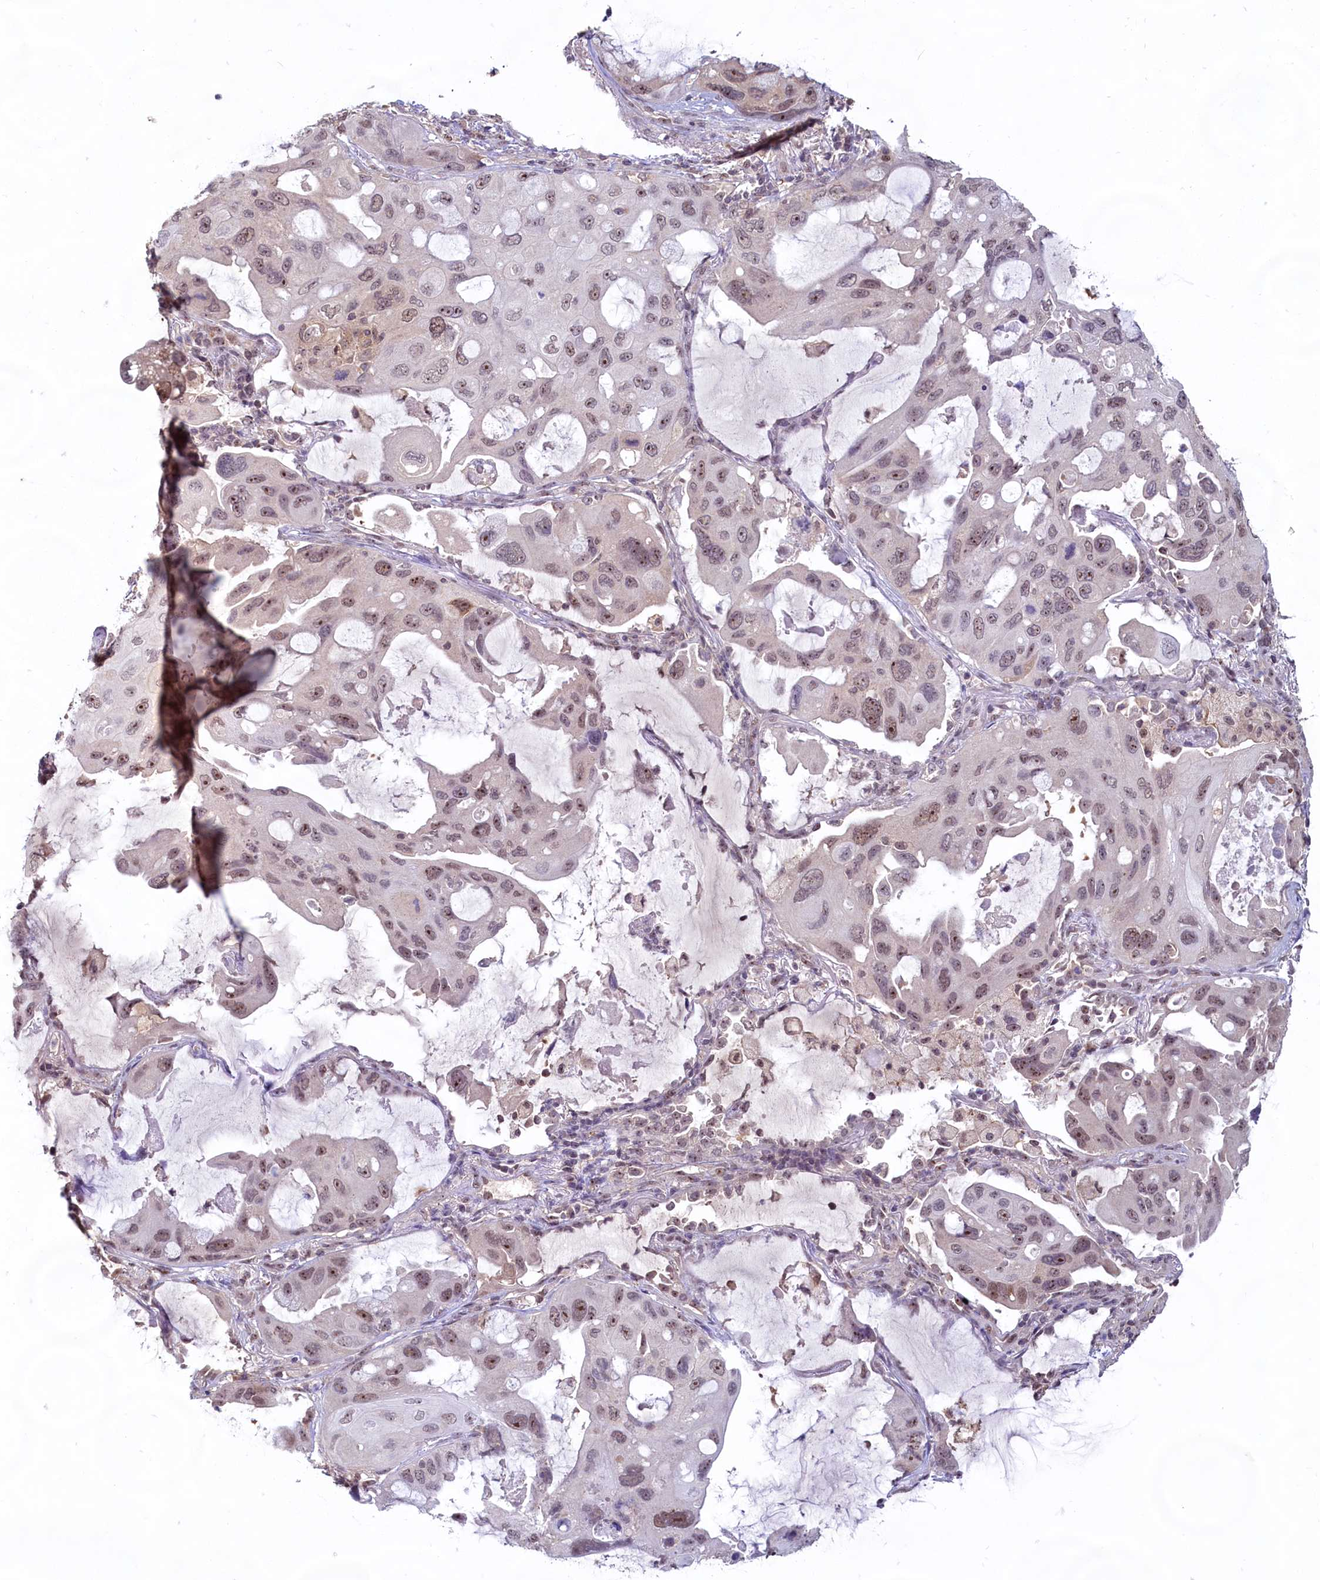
{"staining": {"intensity": "moderate", "quantity": ">75%", "location": "nuclear"}, "tissue": "lung cancer", "cell_type": "Tumor cells", "image_type": "cancer", "snomed": [{"axis": "morphology", "description": "Squamous cell carcinoma, NOS"}, {"axis": "topography", "description": "Lung"}], "caption": "Immunohistochemistry of human lung cancer (squamous cell carcinoma) shows medium levels of moderate nuclear positivity in approximately >75% of tumor cells. (DAB = brown stain, brightfield microscopy at high magnification).", "gene": "C1D", "patient": {"sex": "female", "age": 73}}